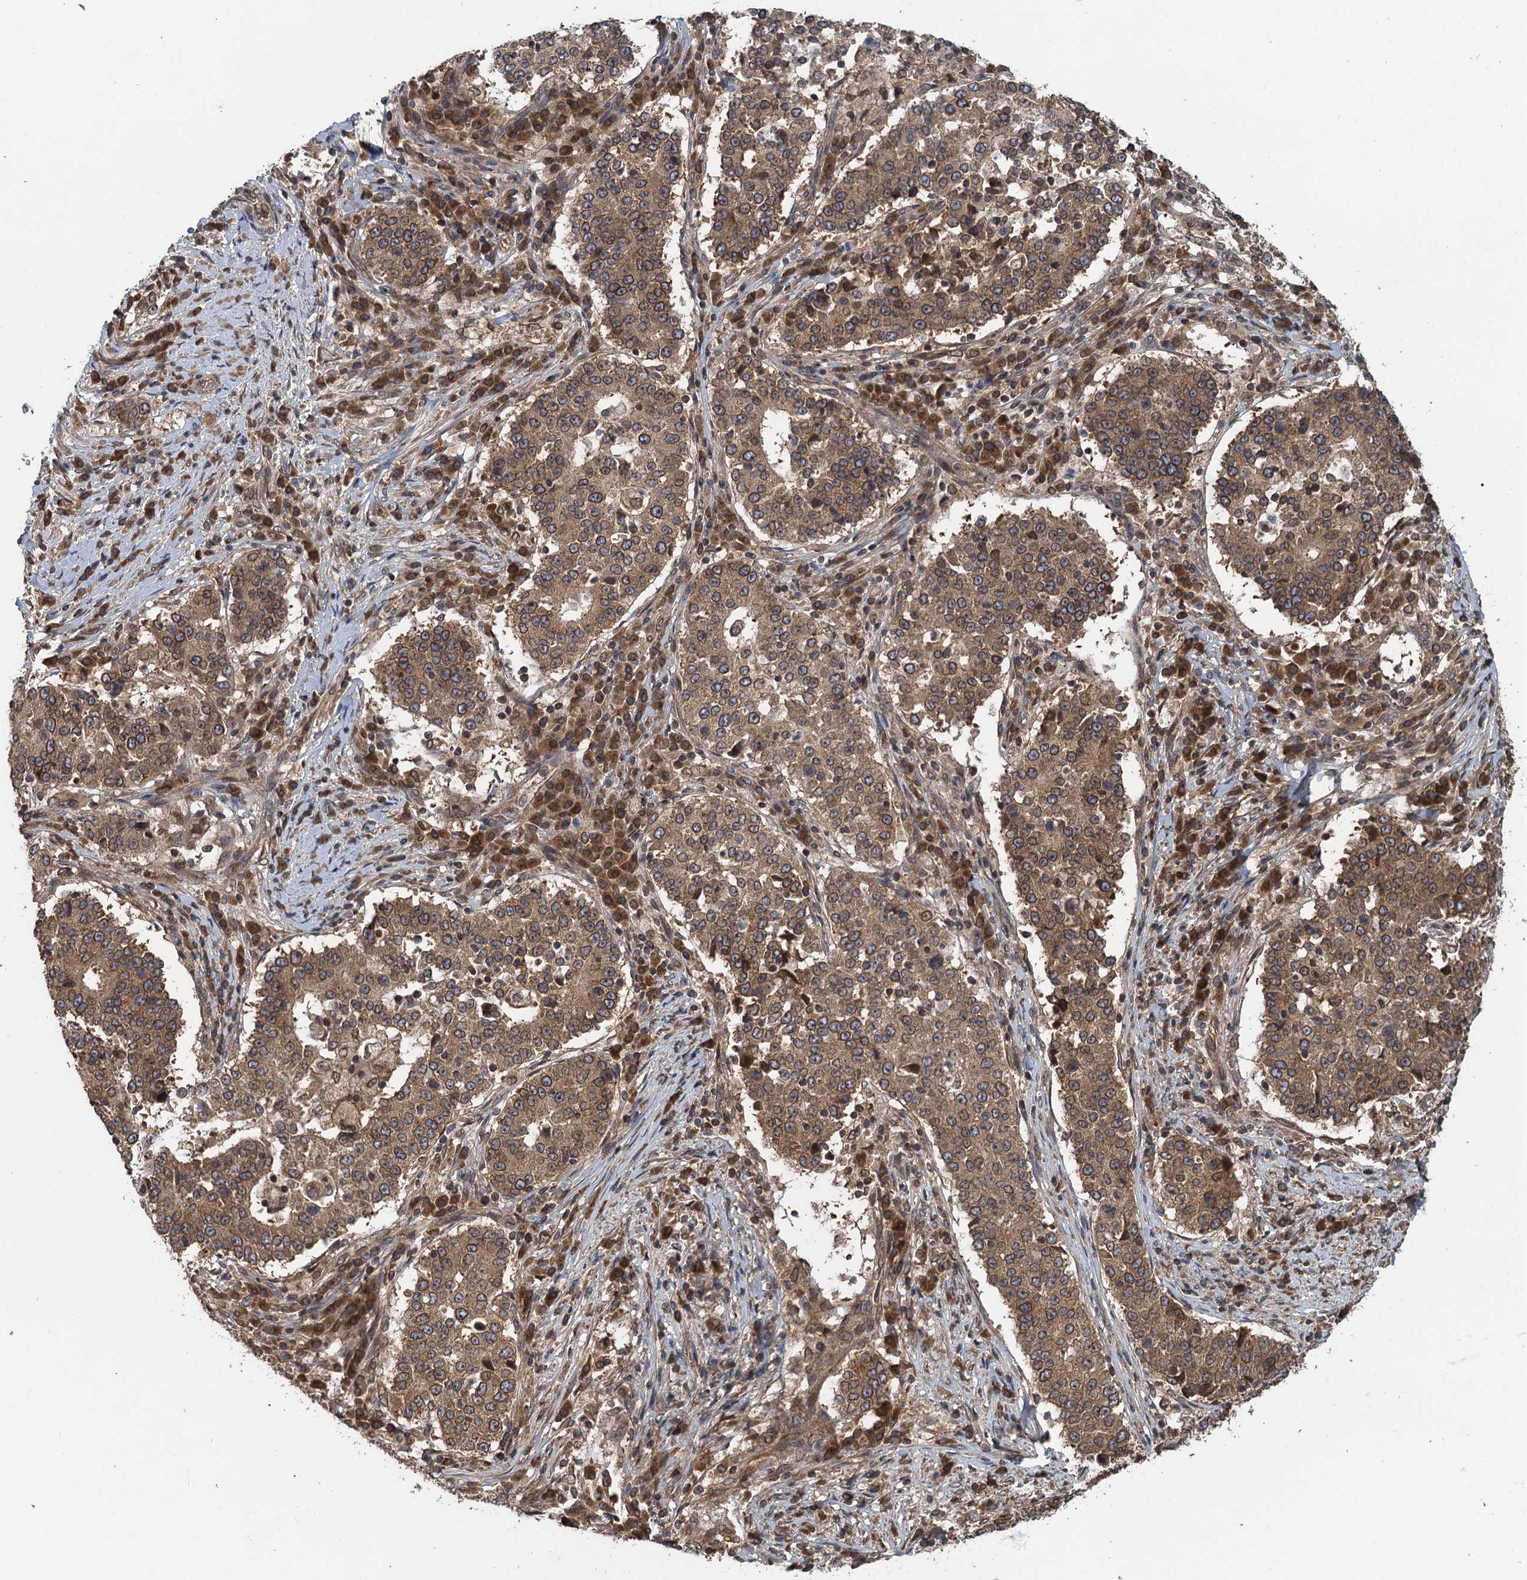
{"staining": {"intensity": "moderate", "quantity": ">75%", "location": "cytoplasmic/membranous,nuclear"}, "tissue": "stomach cancer", "cell_type": "Tumor cells", "image_type": "cancer", "snomed": [{"axis": "morphology", "description": "Adenocarcinoma, NOS"}, {"axis": "topography", "description": "Stomach"}], "caption": "IHC micrograph of neoplastic tissue: stomach cancer stained using immunohistochemistry (IHC) shows medium levels of moderate protein expression localized specifically in the cytoplasmic/membranous and nuclear of tumor cells, appearing as a cytoplasmic/membranous and nuclear brown color.", "gene": "GLE1", "patient": {"sex": "male", "age": 59}}